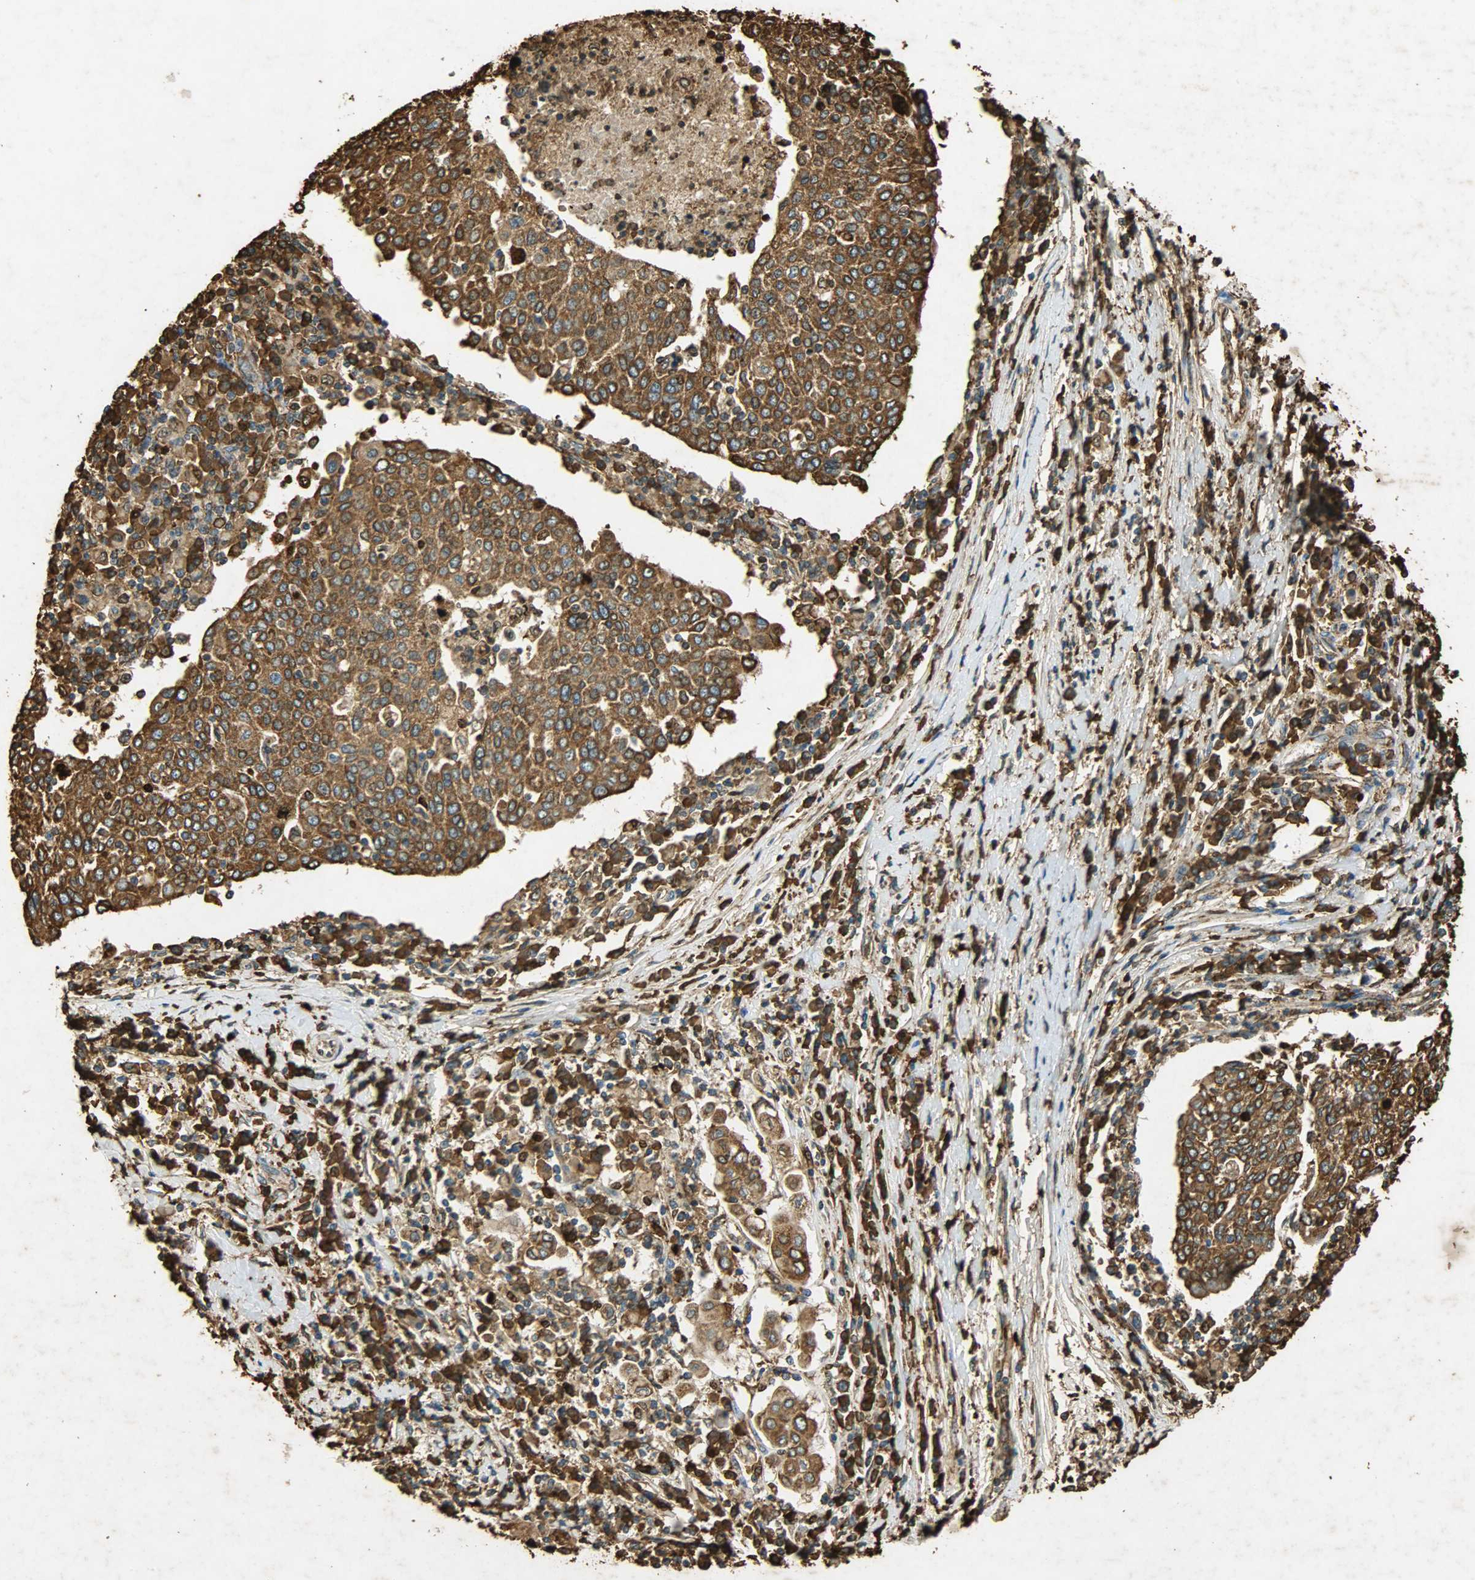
{"staining": {"intensity": "strong", "quantity": ">75%", "location": "cytoplasmic/membranous"}, "tissue": "cervical cancer", "cell_type": "Tumor cells", "image_type": "cancer", "snomed": [{"axis": "morphology", "description": "Squamous cell carcinoma, NOS"}, {"axis": "topography", "description": "Cervix"}], "caption": "An image of human cervical squamous cell carcinoma stained for a protein demonstrates strong cytoplasmic/membranous brown staining in tumor cells.", "gene": "HSP90B1", "patient": {"sex": "female", "age": 40}}